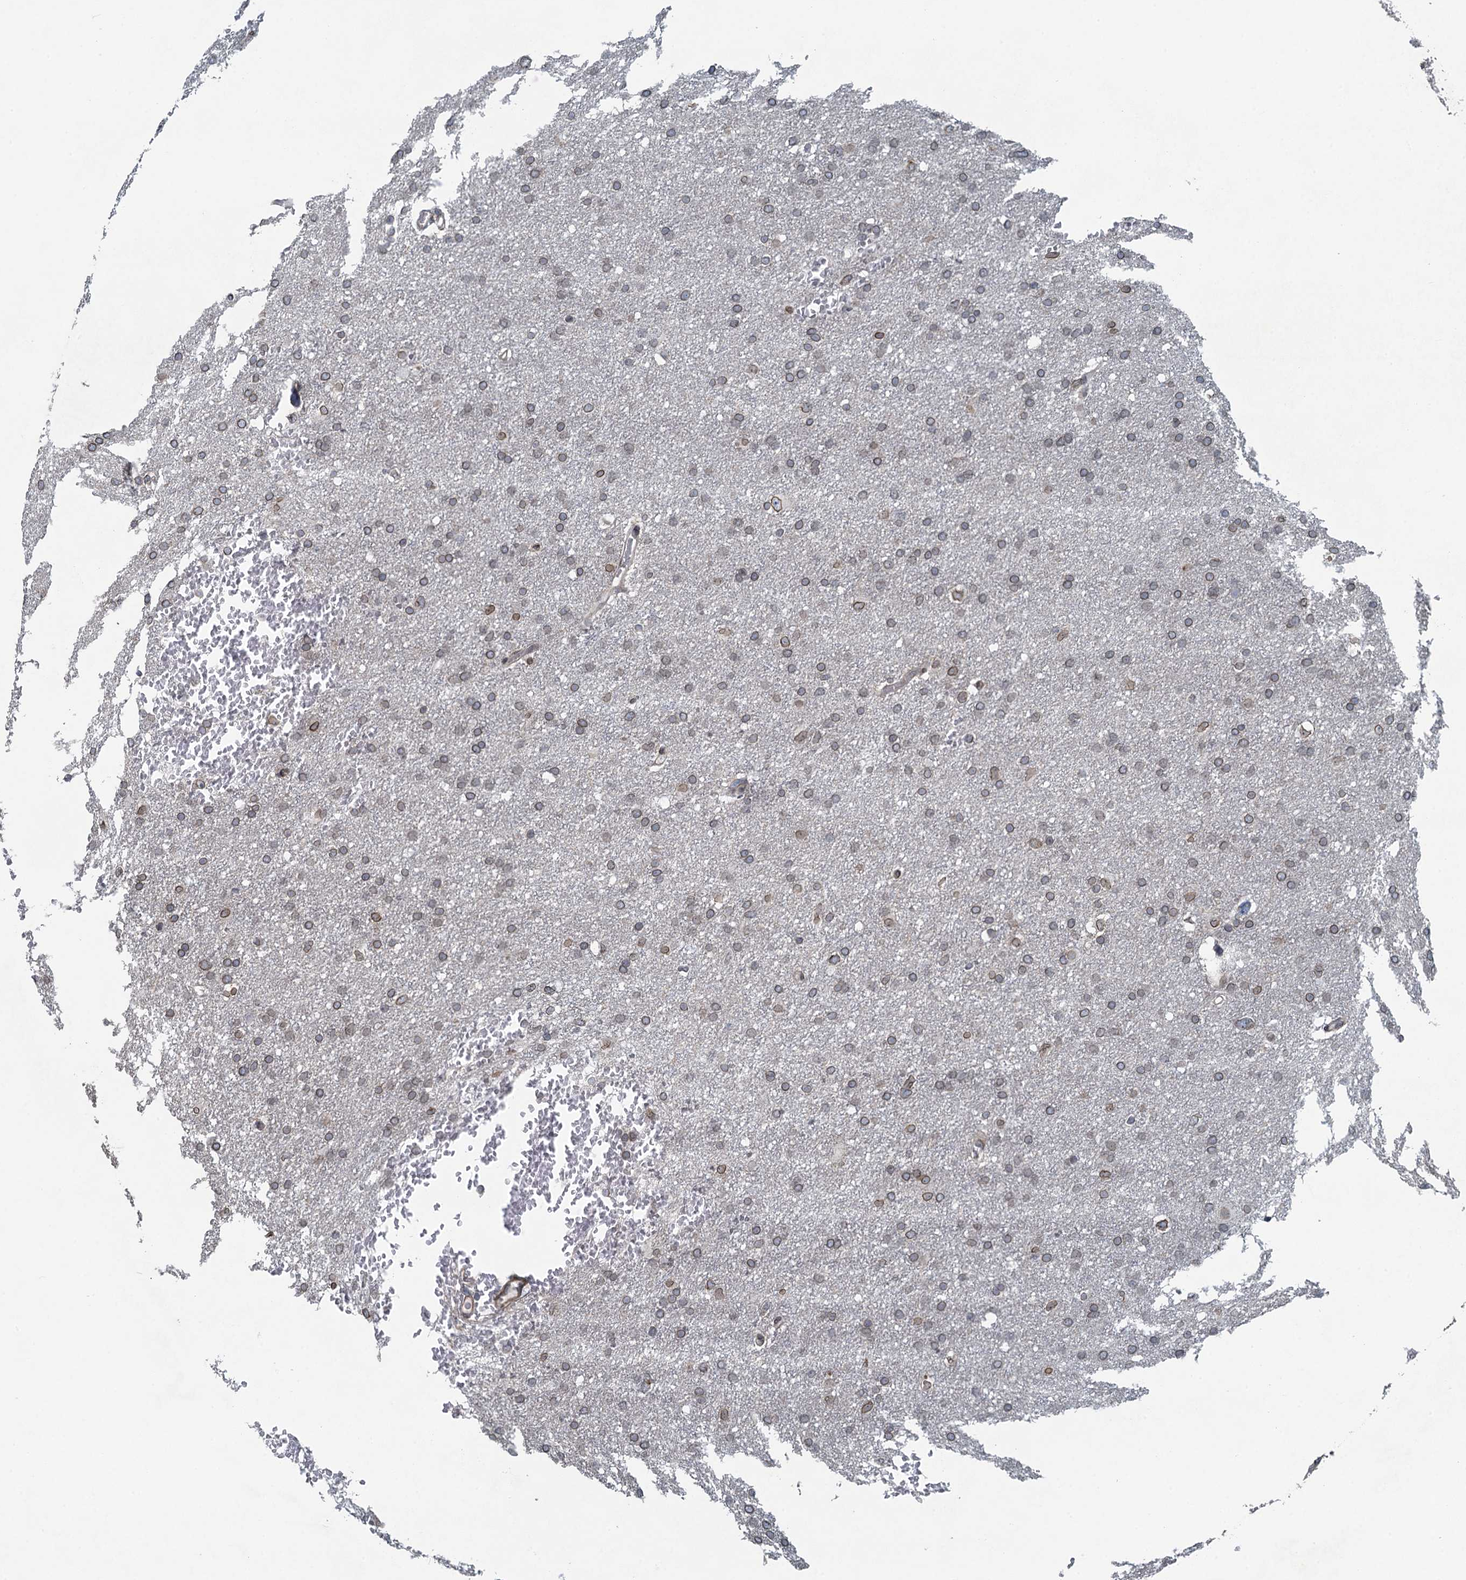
{"staining": {"intensity": "weak", "quantity": ">75%", "location": "cytoplasmic/membranous,nuclear"}, "tissue": "glioma", "cell_type": "Tumor cells", "image_type": "cancer", "snomed": [{"axis": "morphology", "description": "Glioma, malignant, High grade"}, {"axis": "topography", "description": "Cerebral cortex"}], "caption": "DAB (3,3'-diaminobenzidine) immunohistochemical staining of malignant glioma (high-grade) demonstrates weak cytoplasmic/membranous and nuclear protein expression in about >75% of tumor cells.", "gene": "CCDC34", "patient": {"sex": "female", "age": 36}}